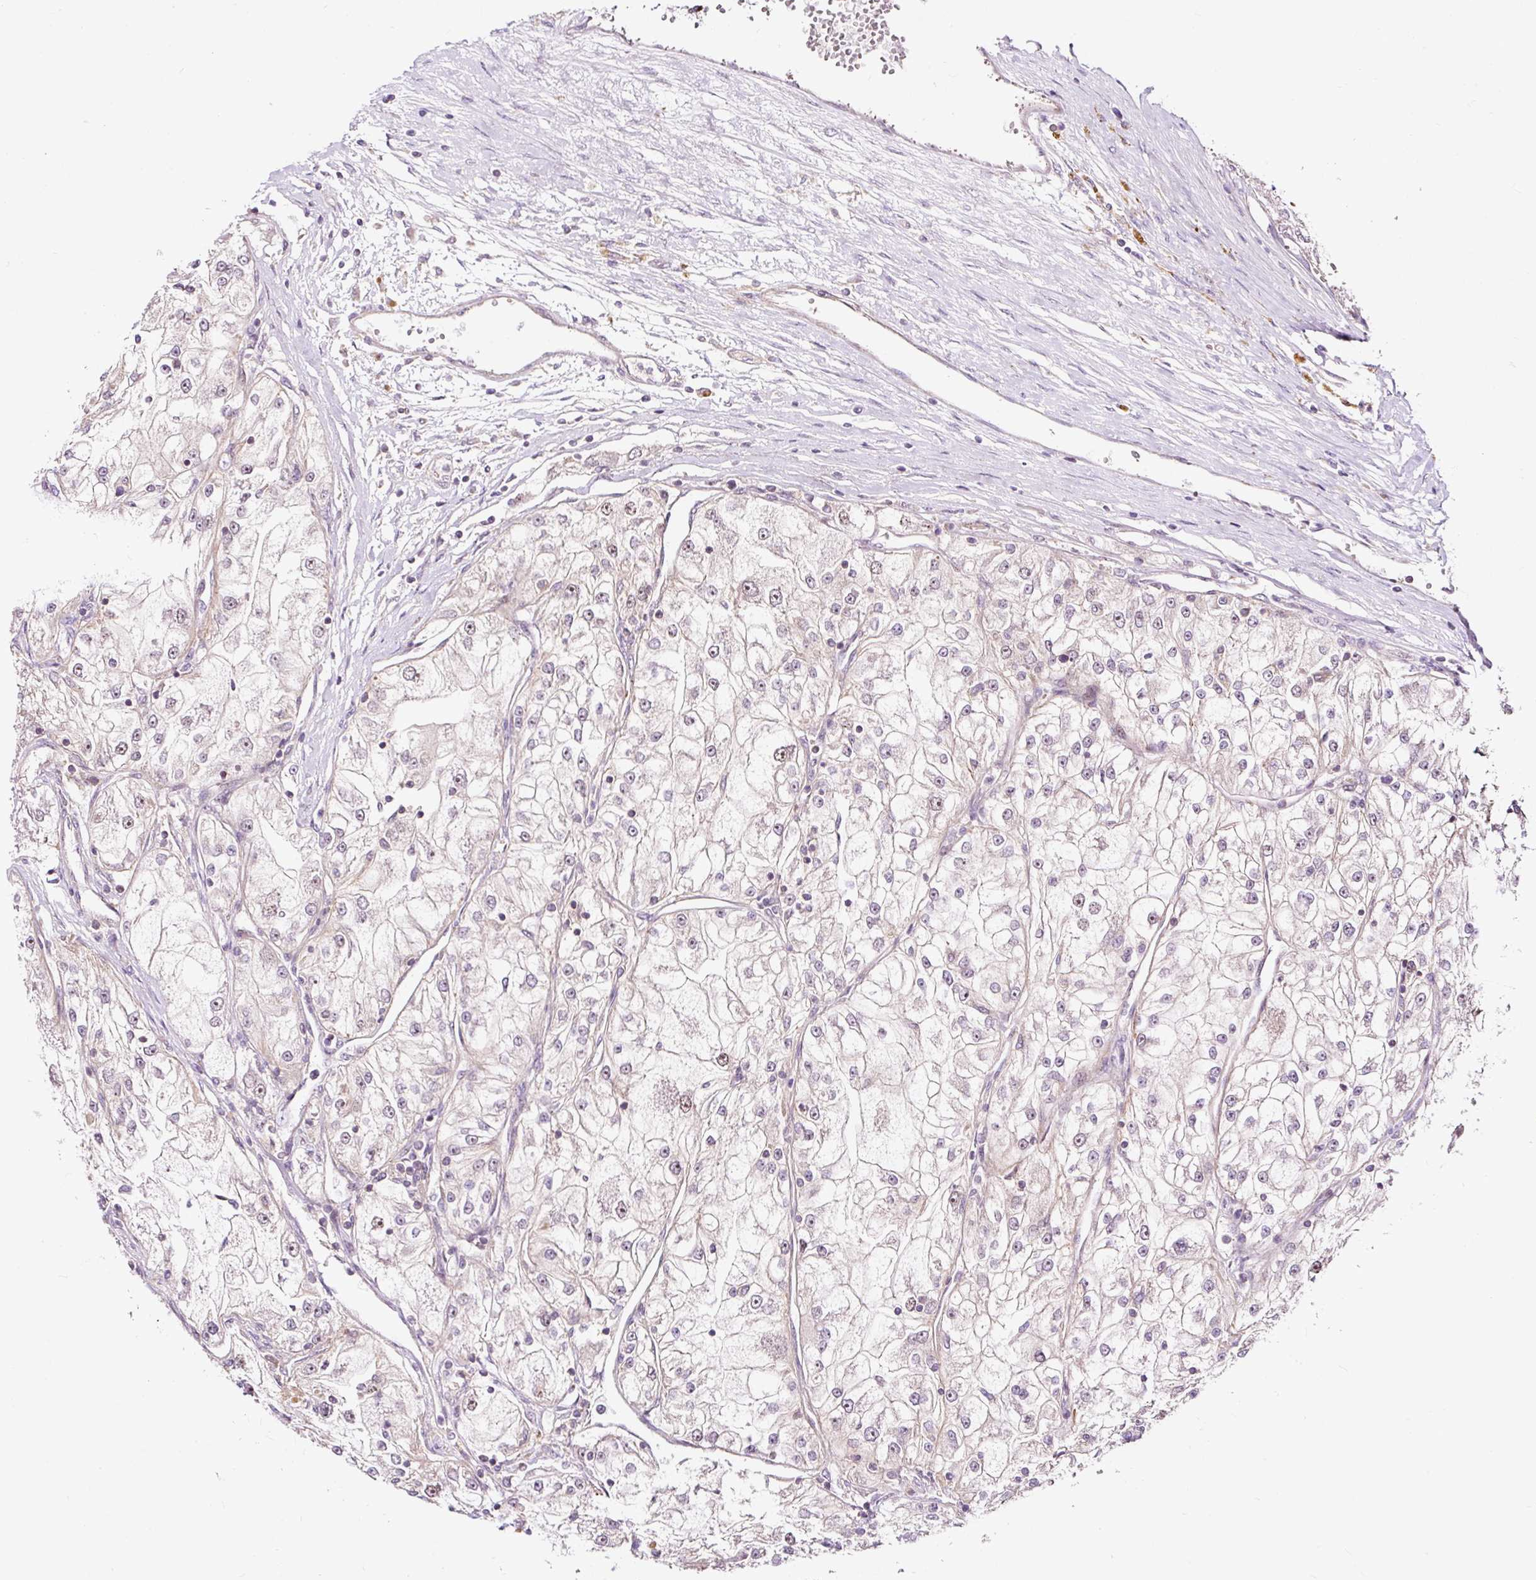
{"staining": {"intensity": "weak", "quantity": "<25%", "location": "nuclear"}, "tissue": "renal cancer", "cell_type": "Tumor cells", "image_type": "cancer", "snomed": [{"axis": "morphology", "description": "Adenocarcinoma, NOS"}, {"axis": "topography", "description": "Kidney"}], "caption": "High power microscopy image of an immunohistochemistry (IHC) micrograph of renal cancer (adenocarcinoma), revealing no significant staining in tumor cells. (Immunohistochemistry, brightfield microscopy, high magnification).", "gene": "BOLA3", "patient": {"sex": "female", "age": 72}}